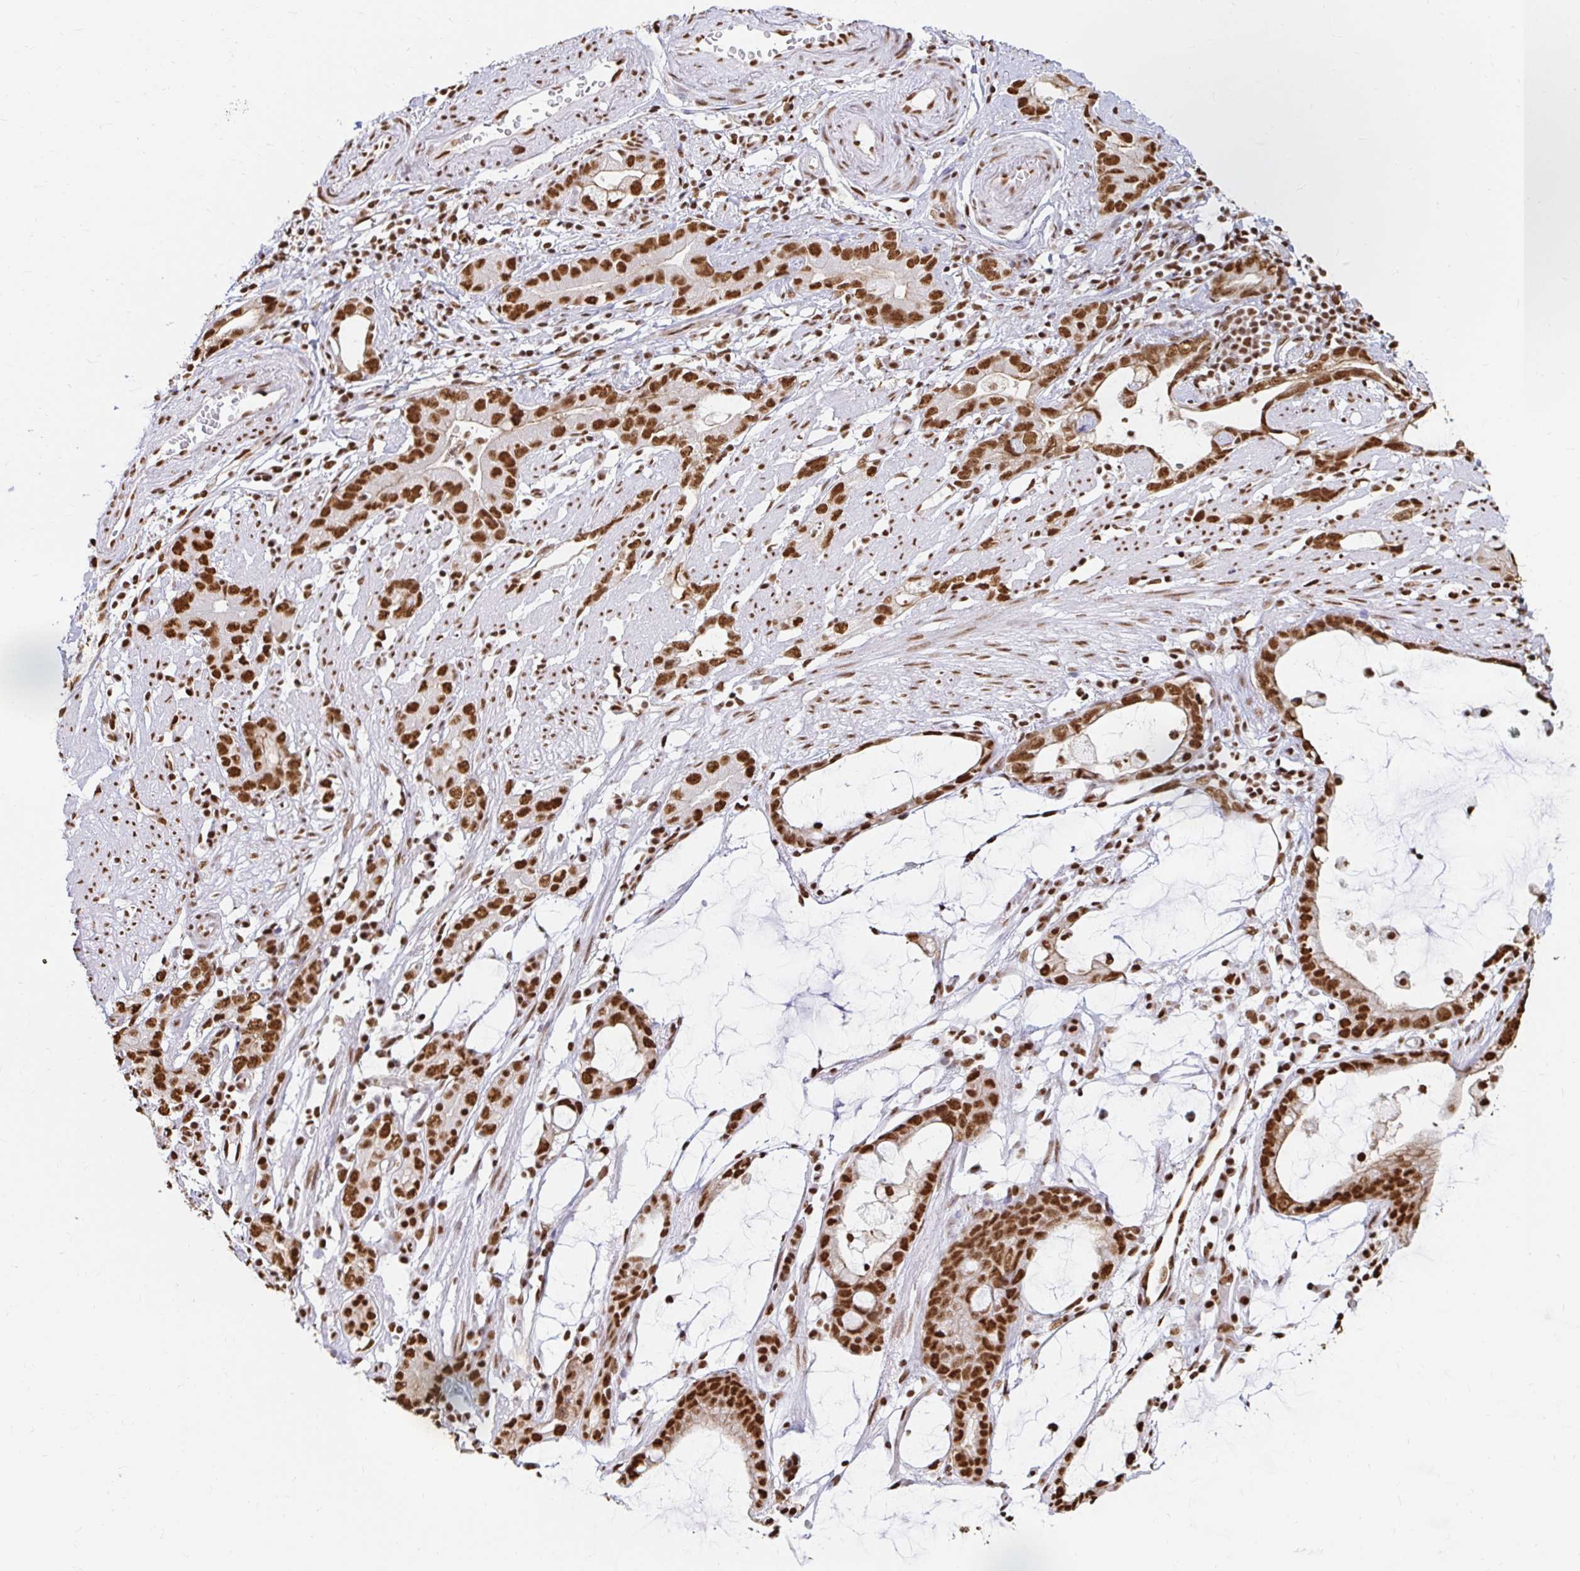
{"staining": {"intensity": "strong", "quantity": ">75%", "location": "nuclear"}, "tissue": "stomach cancer", "cell_type": "Tumor cells", "image_type": "cancer", "snomed": [{"axis": "morphology", "description": "Adenocarcinoma, NOS"}, {"axis": "topography", "description": "Stomach"}], "caption": "A brown stain highlights strong nuclear positivity of a protein in human stomach adenocarcinoma tumor cells.", "gene": "HNRNPU", "patient": {"sex": "male", "age": 55}}